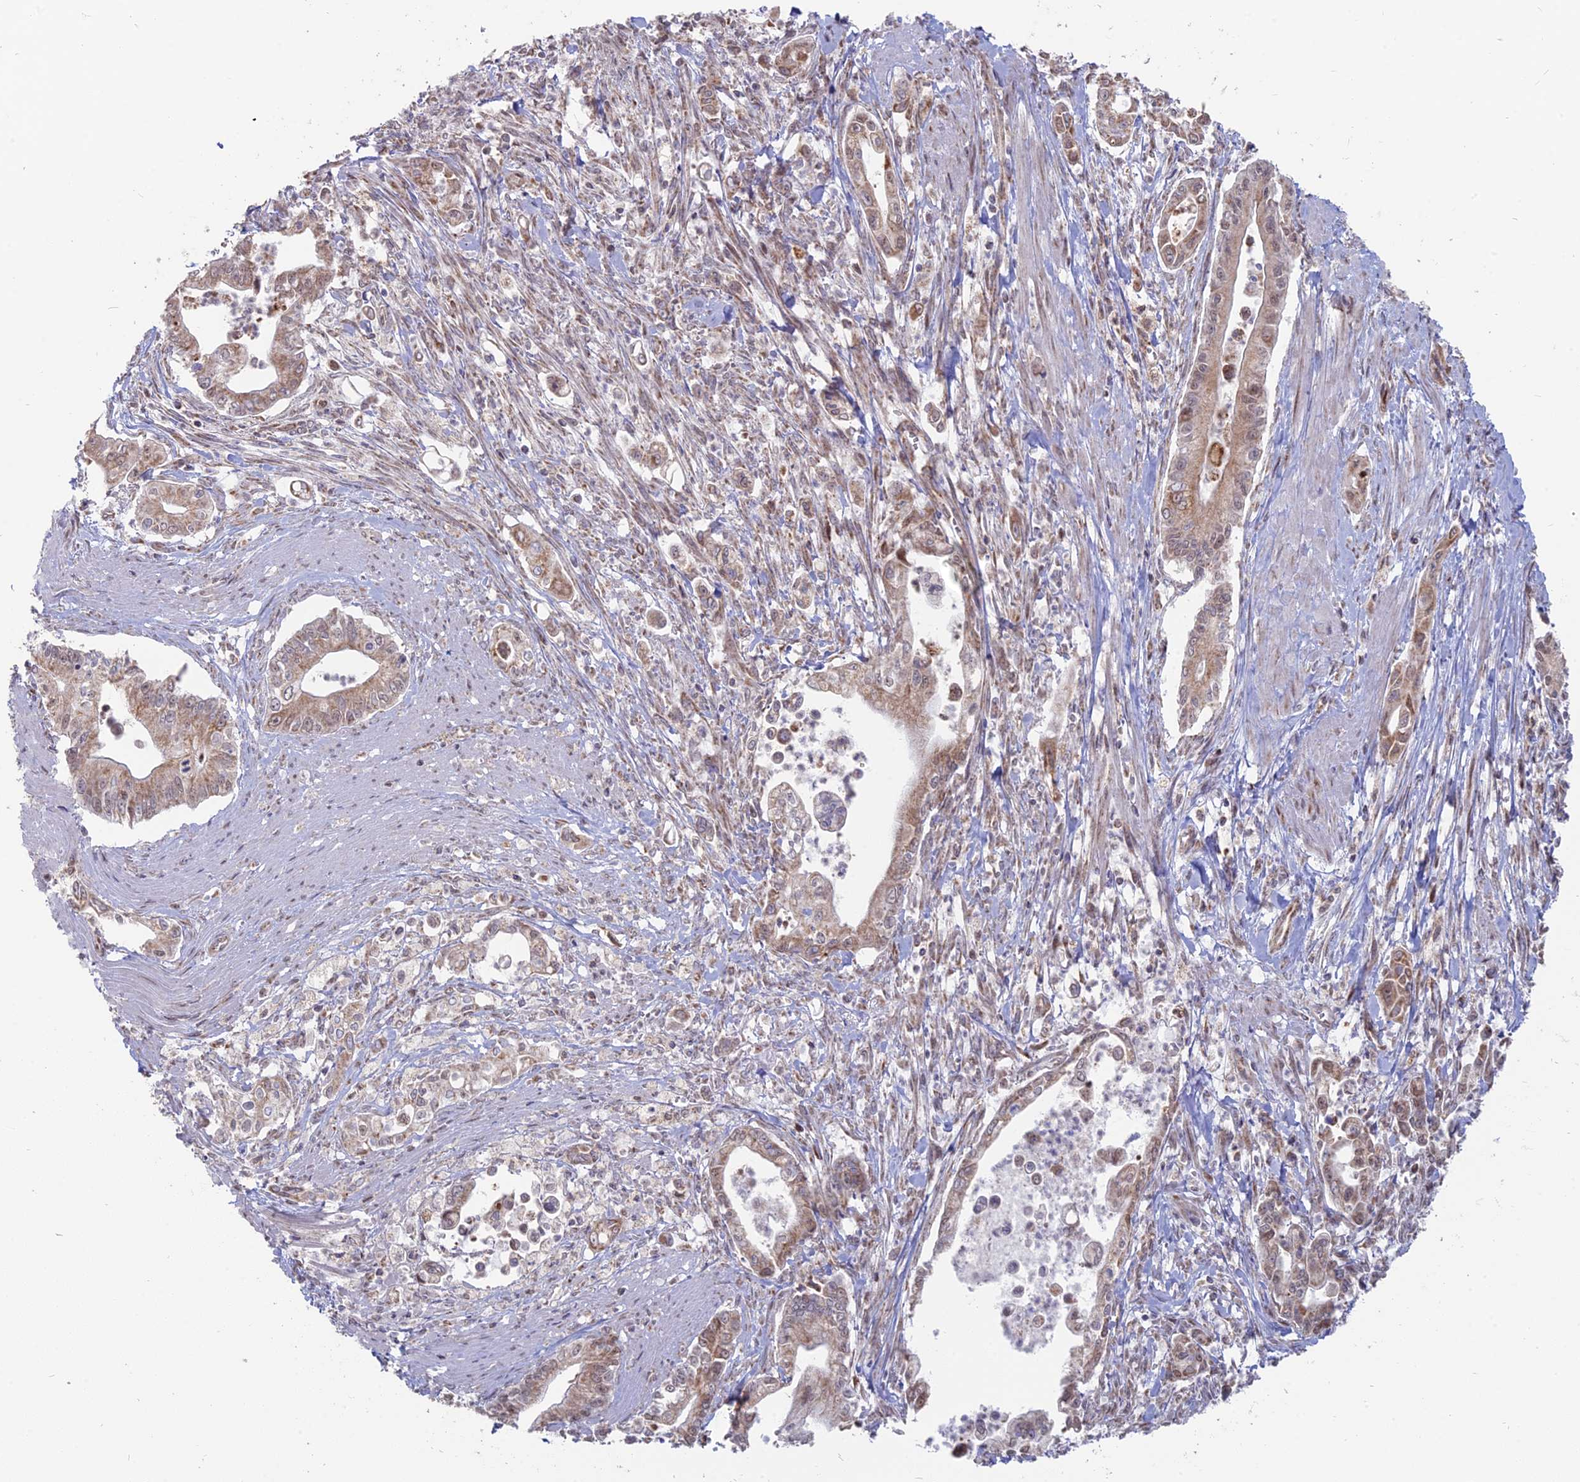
{"staining": {"intensity": "weak", "quantity": "25%-75%", "location": "cytoplasmic/membranous,nuclear"}, "tissue": "pancreatic cancer", "cell_type": "Tumor cells", "image_type": "cancer", "snomed": [{"axis": "morphology", "description": "Adenocarcinoma, NOS"}, {"axis": "topography", "description": "Pancreas"}], "caption": "A low amount of weak cytoplasmic/membranous and nuclear positivity is seen in about 25%-75% of tumor cells in pancreatic cancer tissue.", "gene": "ARHGAP40", "patient": {"sex": "male", "age": 78}}